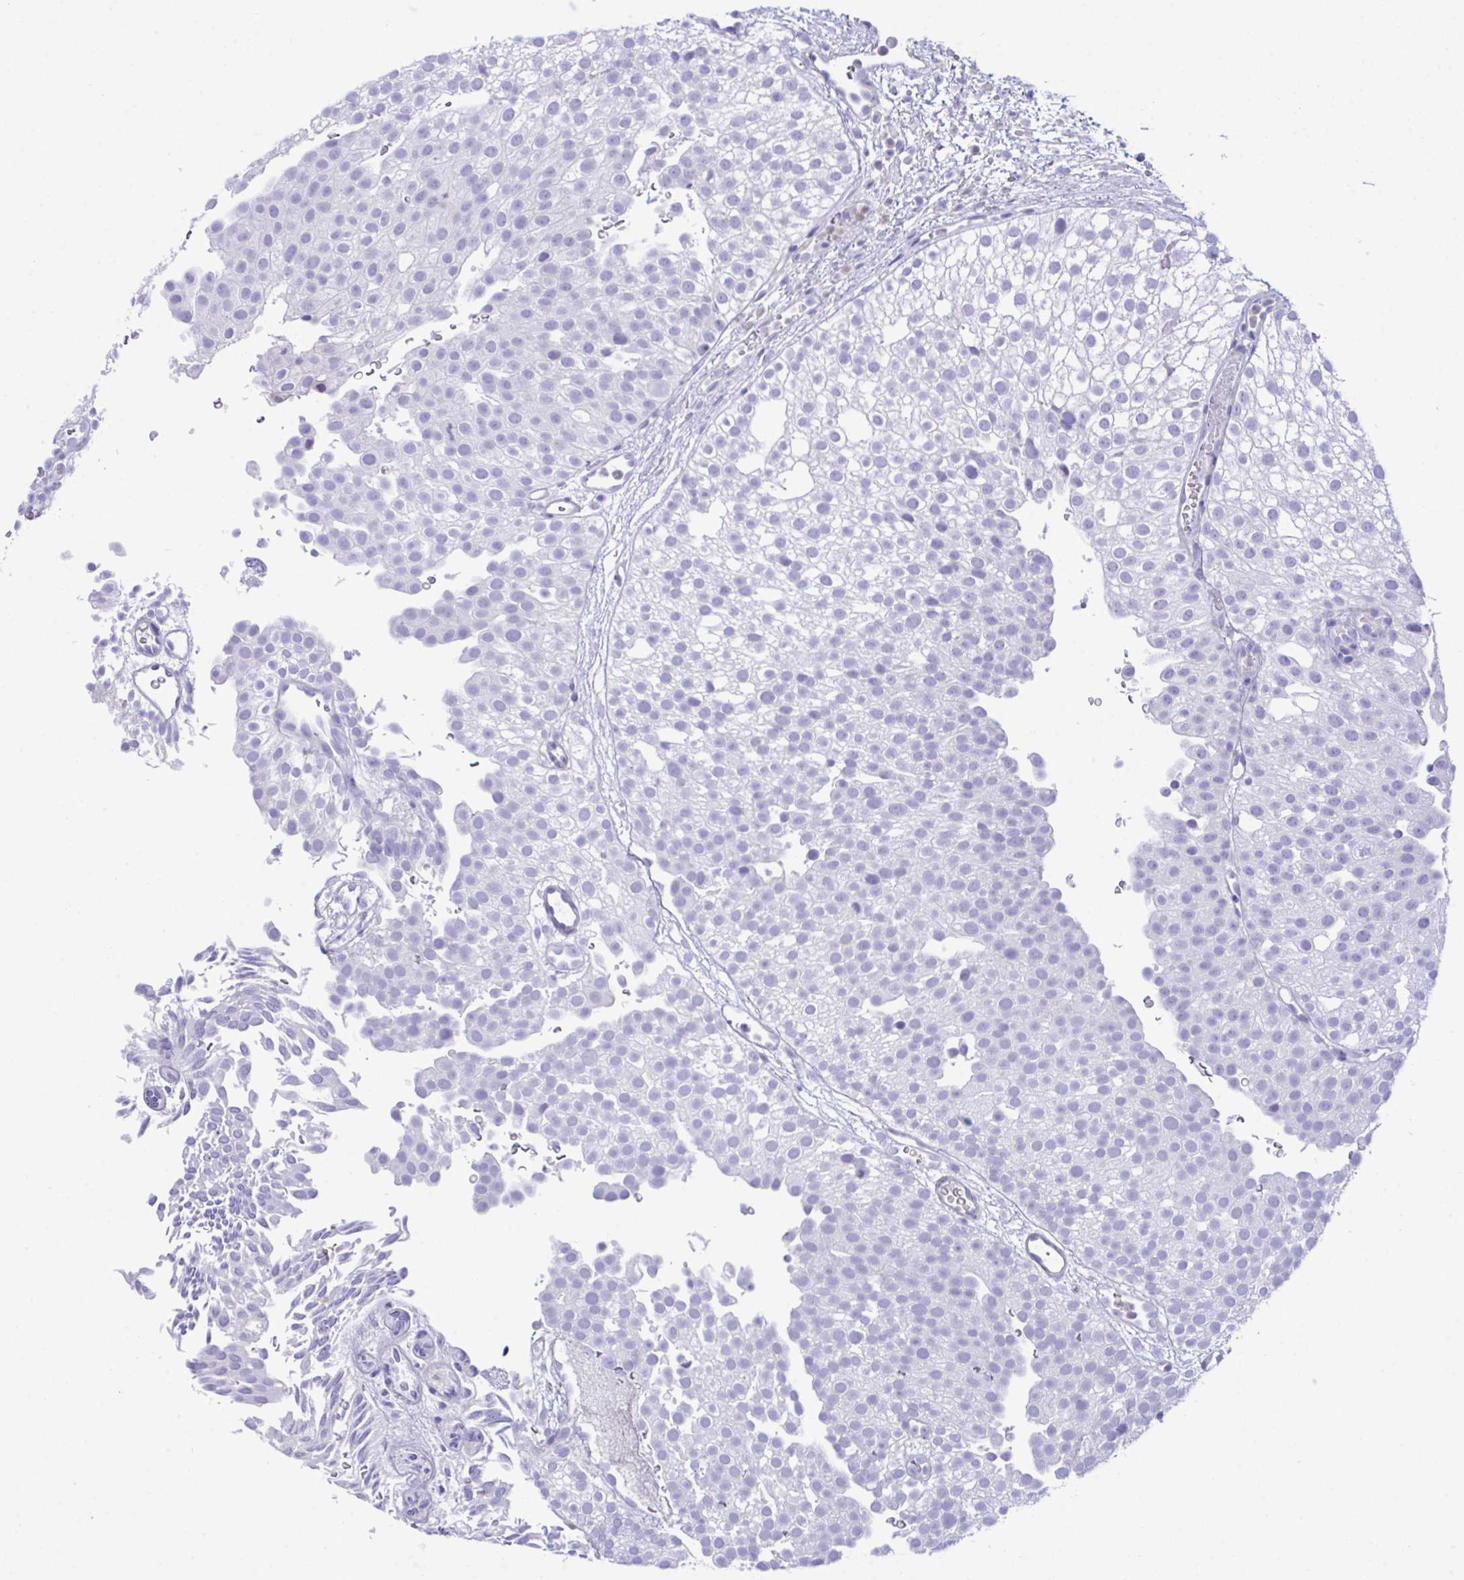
{"staining": {"intensity": "negative", "quantity": "none", "location": "none"}, "tissue": "urothelial cancer", "cell_type": "Tumor cells", "image_type": "cancer", "snomed": [{"axis": "morphology", "description": "Urothelial carcinoma, Low grade"}, {"axis": "topography", "description": "Urinary bladder"}], "caption": "Image shows no protein positivity in tumor cells of low-grade urothelial carcinoma tissue.", "gene": "PLEKHH1", "patient": {"sex": "male", "age": 78}}